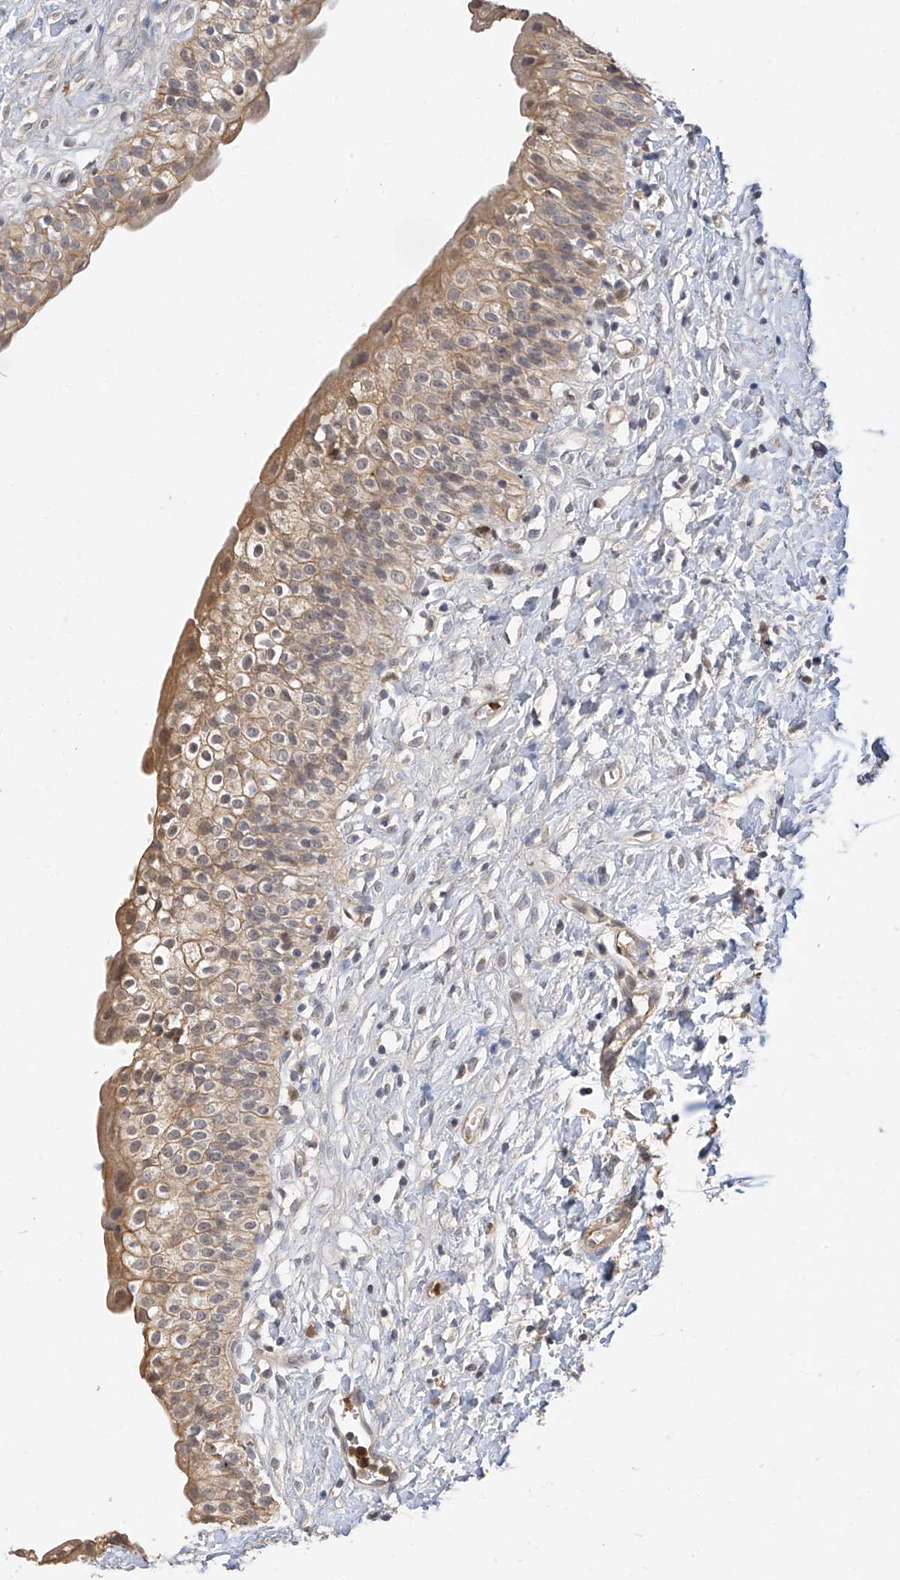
{"staining": {"intensity": "moderate", "quantity": "25%-75%", "location": "cytoplasmic/membranous"}, "tissue": "urinary bladder", "cell_type": "Urothelial cells", "image_type": "normal", "snomed": [{"axis": "morphology", "description": "Normal tissue, NOS"}, {"axis": "topography", "description": "Urinary bladder"}], "caption": "A micrograph showing moderate cytoplasmic/membranous staining in approximately 25%-75% of urothelial cells in benign urinary bladder, as visualized by brown immunohistochemical staining.", "gene": "OFD1", "patient": {"sex": "male", "age": 51}}